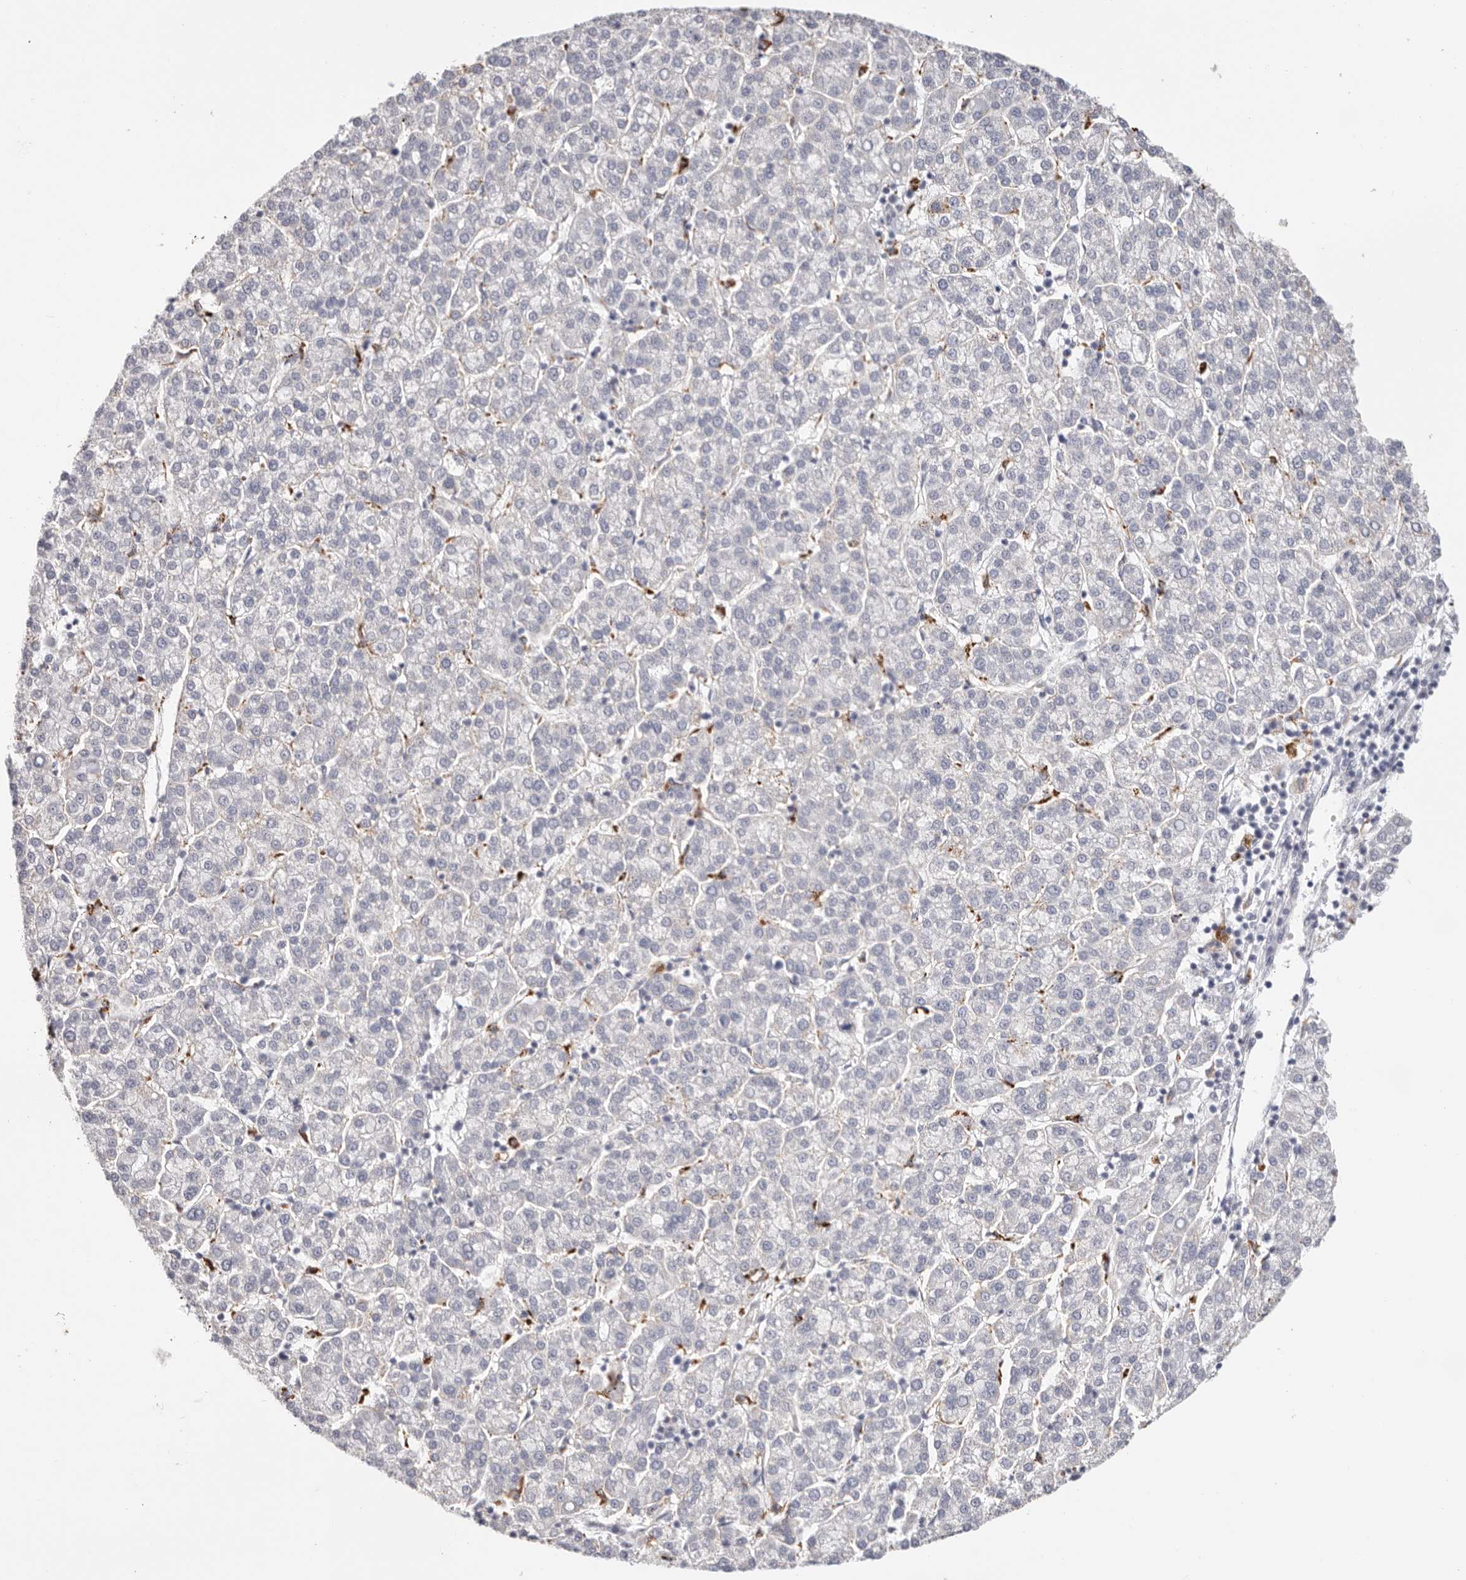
{"staining": {"intensity": "negative", "quantity": "none", "location": "none"}, "tissue": "liver cancer", "cell_type": "Tumor cells", "image_type": "cancer", "snomed": [{"axis": "morphology", "description": "Carcinoma, Hepatocellular, NOS"}, {"axis": "topography", "description": "Liver"}], "caption": "DAB immunohistochemical staining of liver hepatocellular carcinoma exhibits no significant expression in tumor cells. (Brightfield microscopy of DAB IHC at high magnification).", "gene": "STKLD1", "patient": {"sex": "female", "age": 58}}